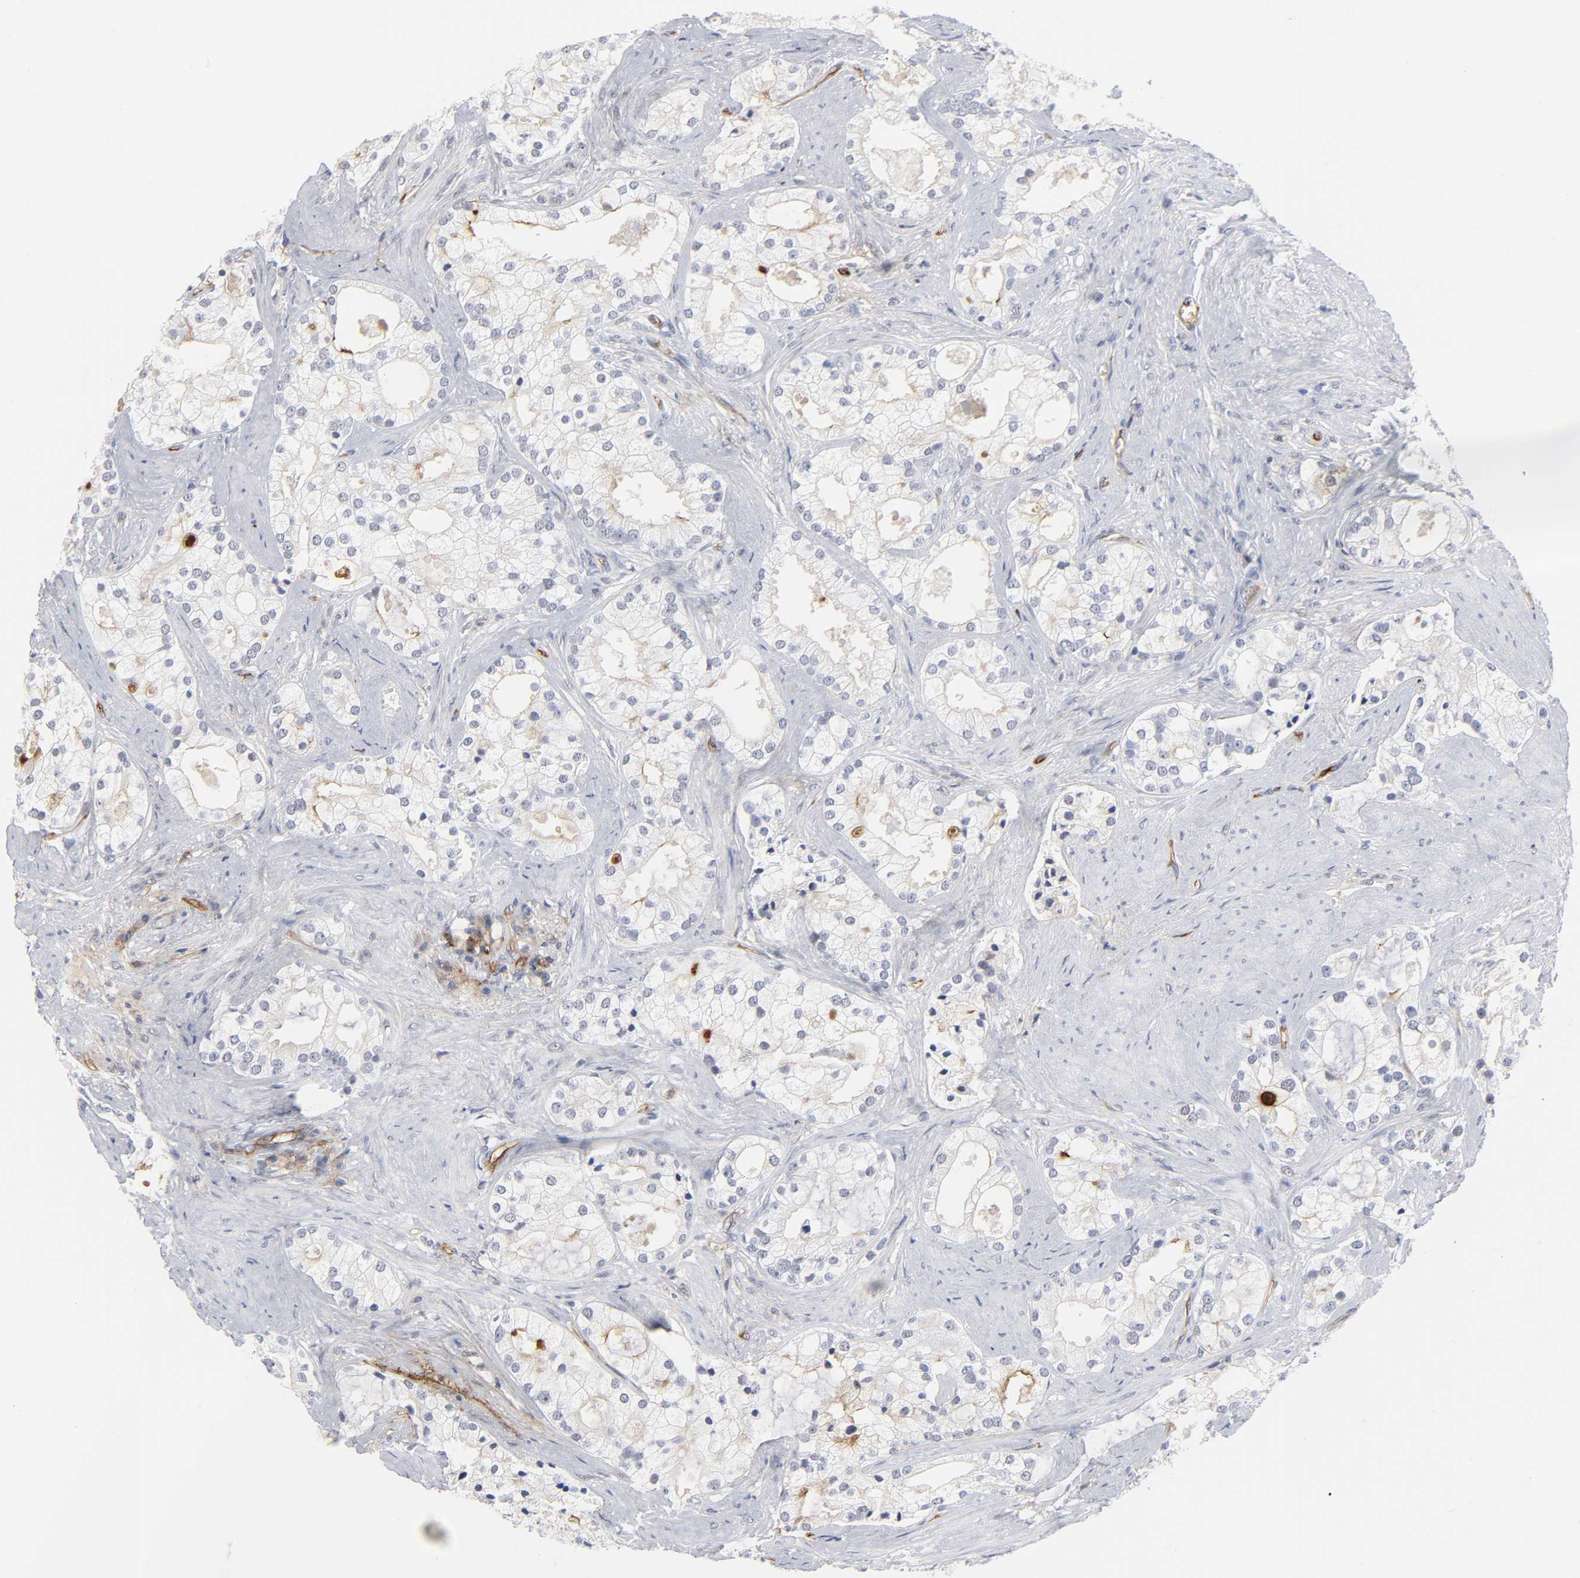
{"staining": {"intensity": "moderate", "quantity": "<25%", "location": "cytoplasmic/membranous"}, "tissue": "prostate cancer", "cell_type": "Tumor cells", "image_type": "cancer", "snomed": [{"axis": "morphology", "description": "Adenocarcinoma, Low grade"}, {"axis": "topography", "description": "Prostate"}], "caption": "Approximately <25% of tumor cells in human prostate cancer (adenocarcinoma (low-grade)) exhibit moderate cytoplasmic/membranous protein positivity as visualized by brown immunohistochemical staining.", "gene": "ICAM1", "patient": {"sex": "male", "age": 58}}